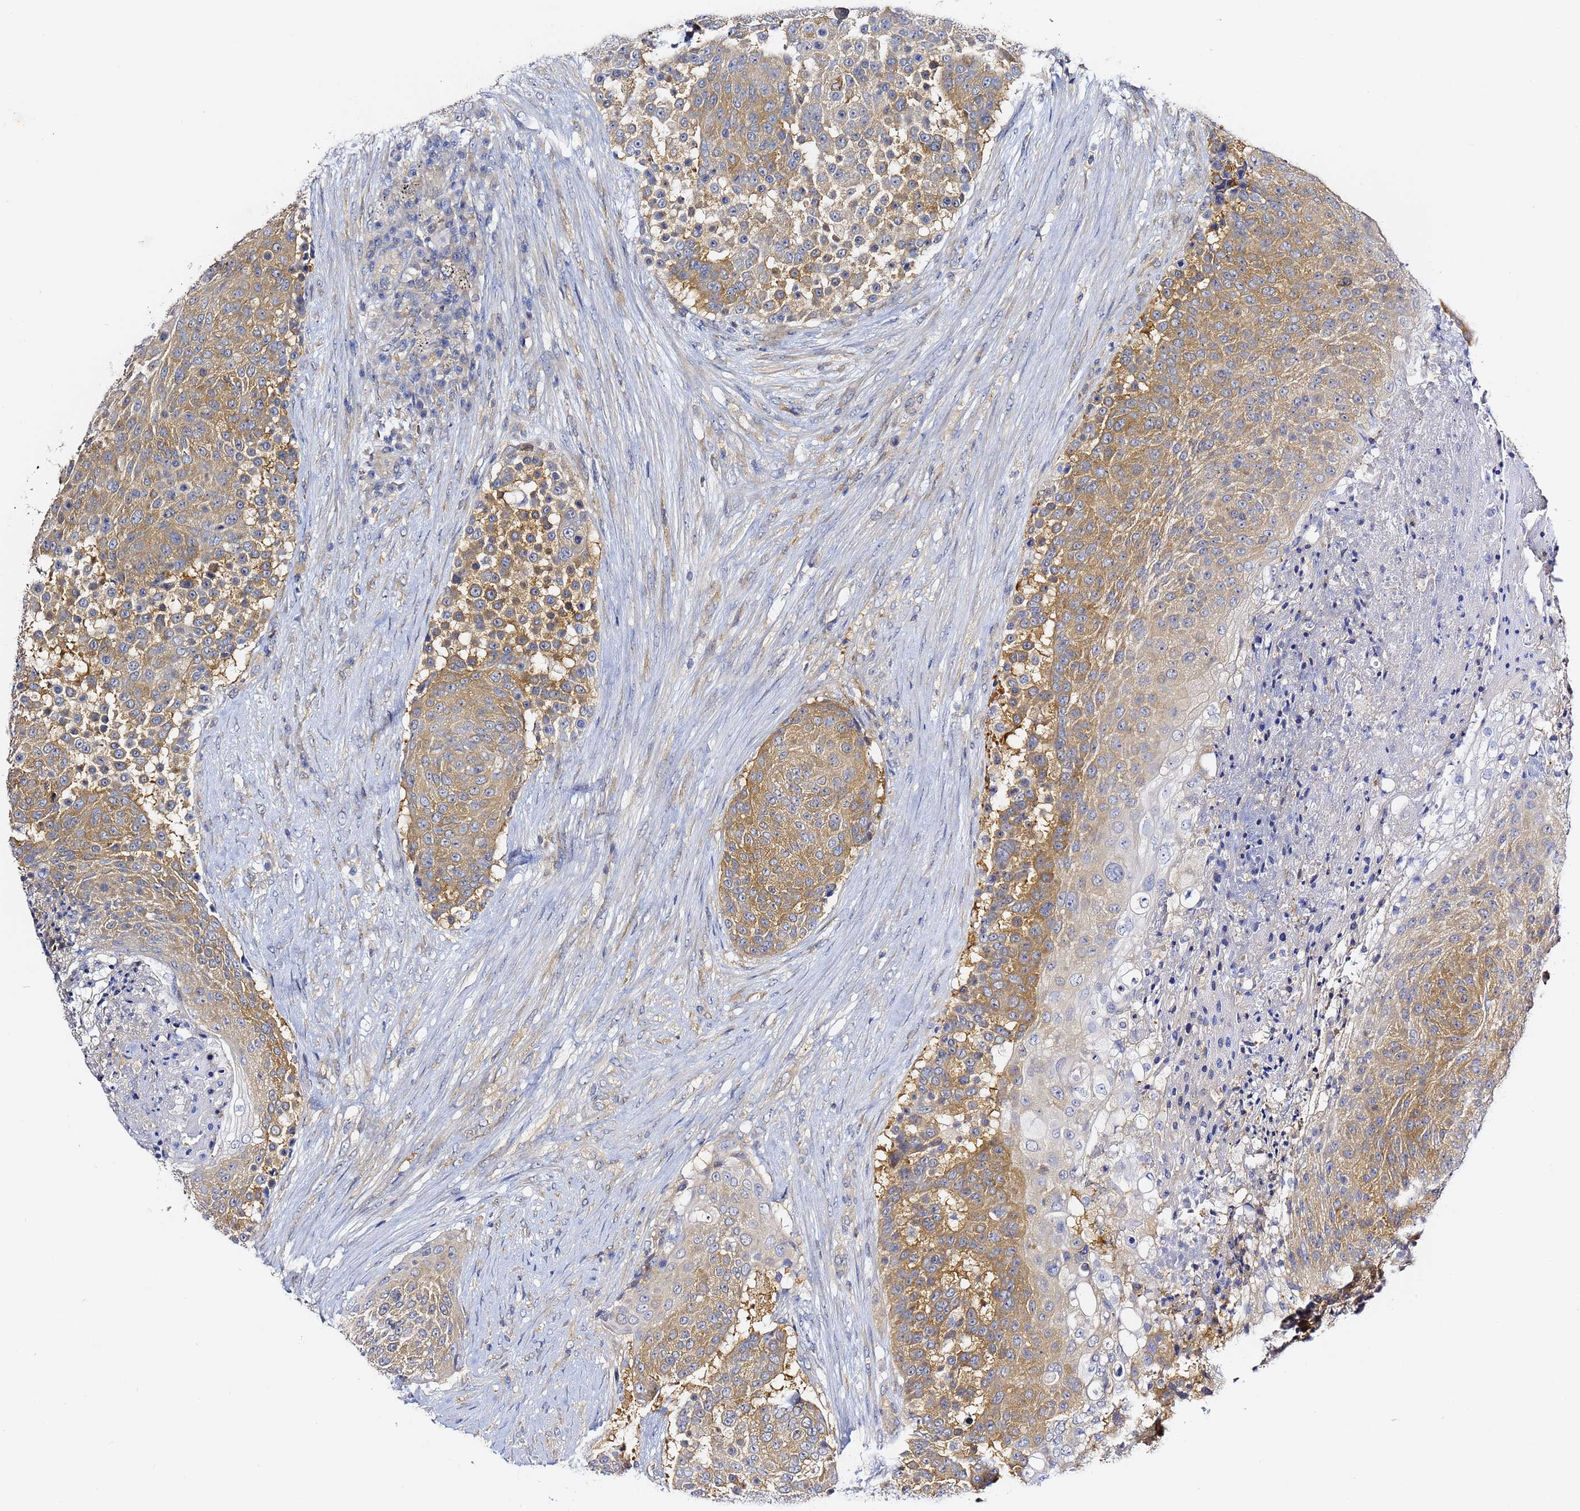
{"staining": {"intensity": "moderate", "quantity": ">75%", "location": "cytoplasmic/membranous"}, "tissue": "urothelial cancer", "cell_type": "Tumor cells", "image_type": "cancer", "snomed": [{"axis": "morphology", "description": "Urothelial carcinoma, High grade"}, {"axis": "topography", "description": "Urinary bladder"}], "caption": "The histopathology image reveals immunohistochemical staining of urothelial cancer. There is moderate cytoplasmic/membranous staining is appreciated in about >75% of tumor cells.", "gene": "LENG1", "patient": {"sex": "female", "age": 63}}